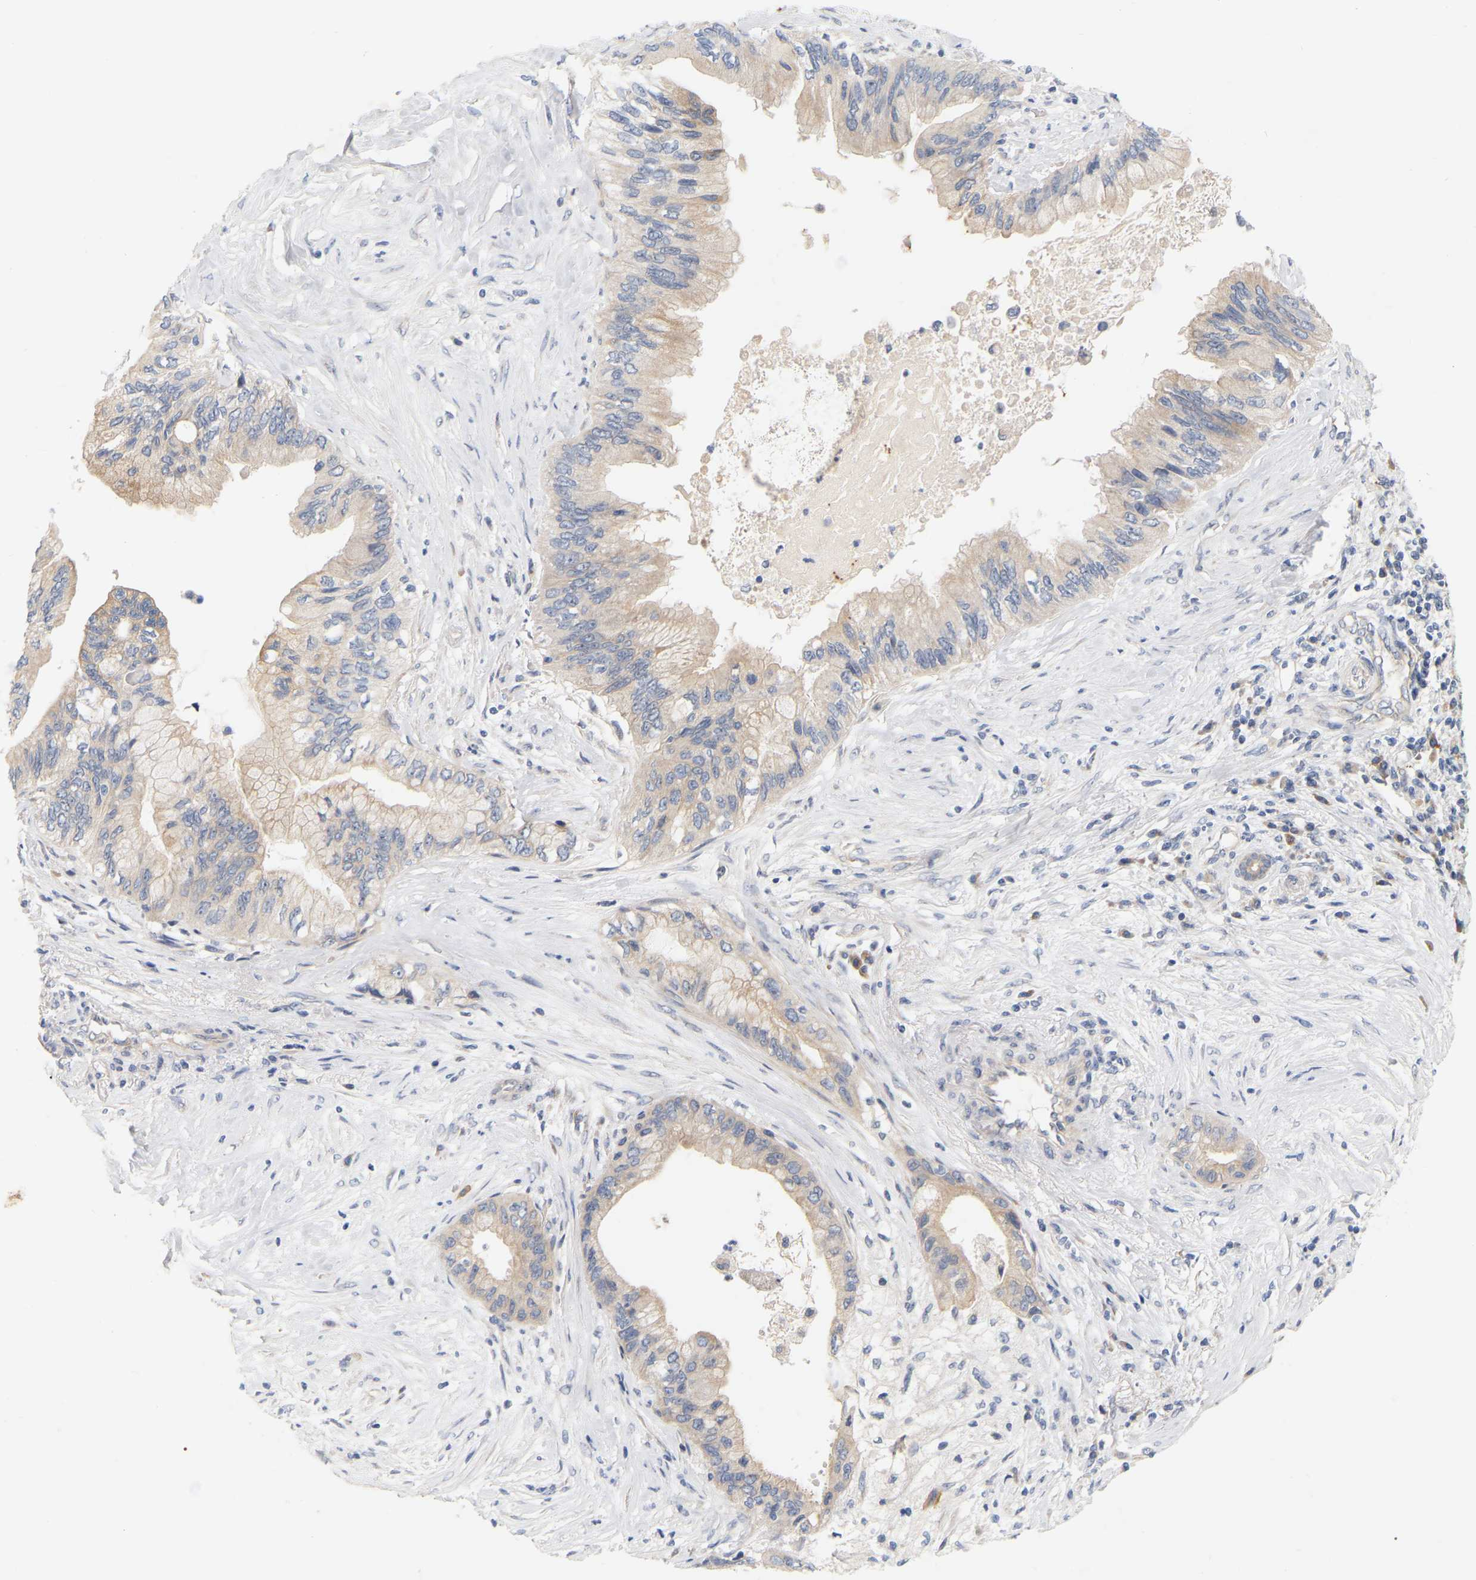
{"staining": {"intensity": "moderate", "quantity": ">75%", "location": "cytoplasmic/membranous"}, "tissue": "pancreatic cancer", "cell_type": "Tumor cells", "image_type": "cancer", "snomed": [{"axis": "morphology", "description": "Adenocarcinoma, NOS"}, {"axis": "topography", "description": "Pancreas"}], "caption": "This is a histology image of IHC staining of pancreatic adenocarcinoma, which shows moderate staining in the cytoplasmic/membranous of tumor cells.", "gene": "MINDY4", "patient": {"sex": "female", "age": 73}}